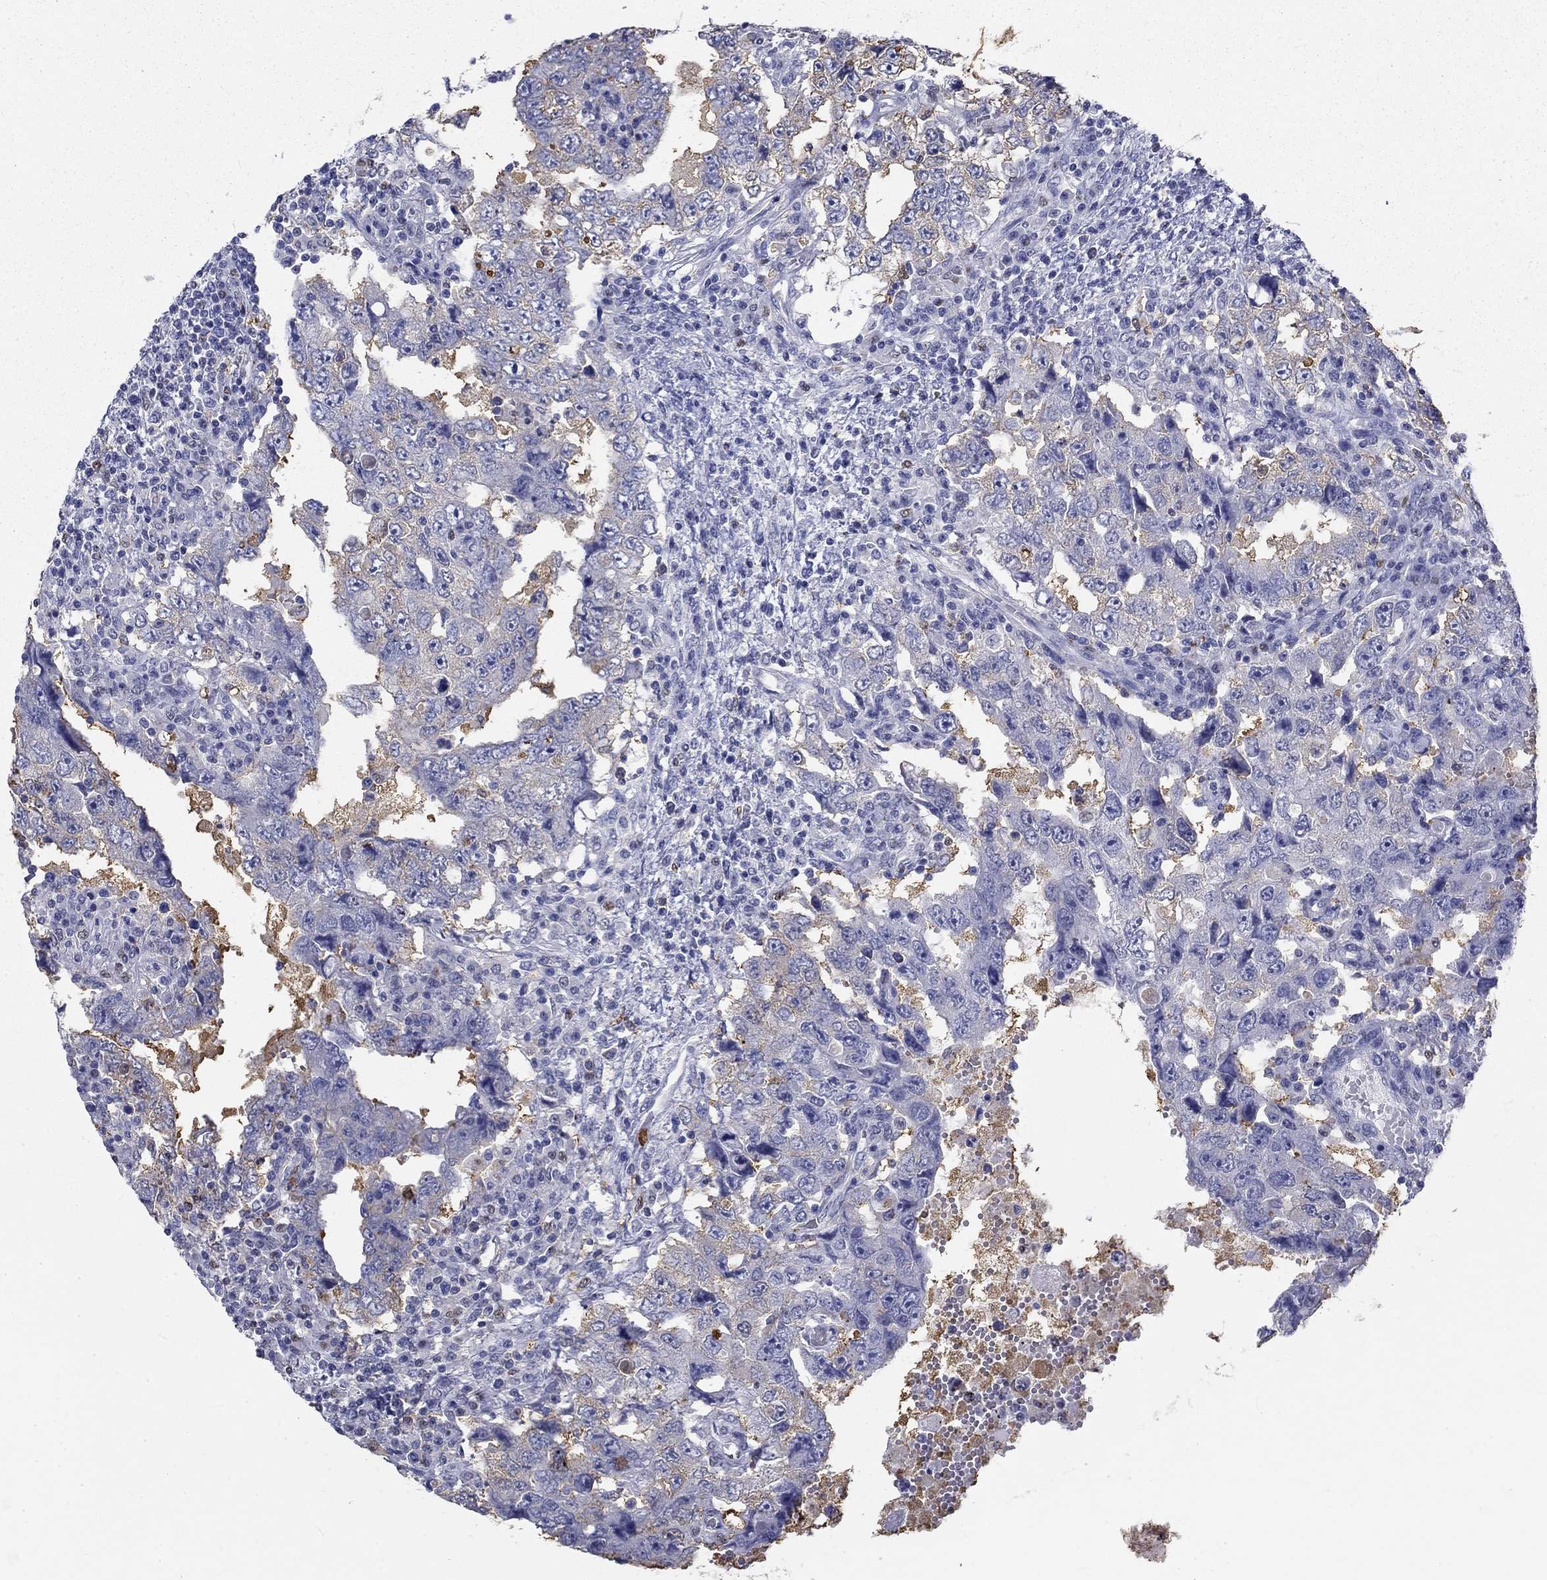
{"staining": {"intensity": "negative", "quantity": "none", "location": "none"}, "tissue": "testis cancer", "cell_type": "Tumor cells", "image_type": "cancer", "snomed": [{"axis": "morphology", "description": "Carcinoma, Embryonal, NOS"}, {"axis": "topography", "description": "Testis"}], "caption": "The photomicrograph displays no staining of tumor cells in testis cancer (embryonal carcinoma).", "gene": "IGSF8", "patient": {"sex": "male", "age": 26}}